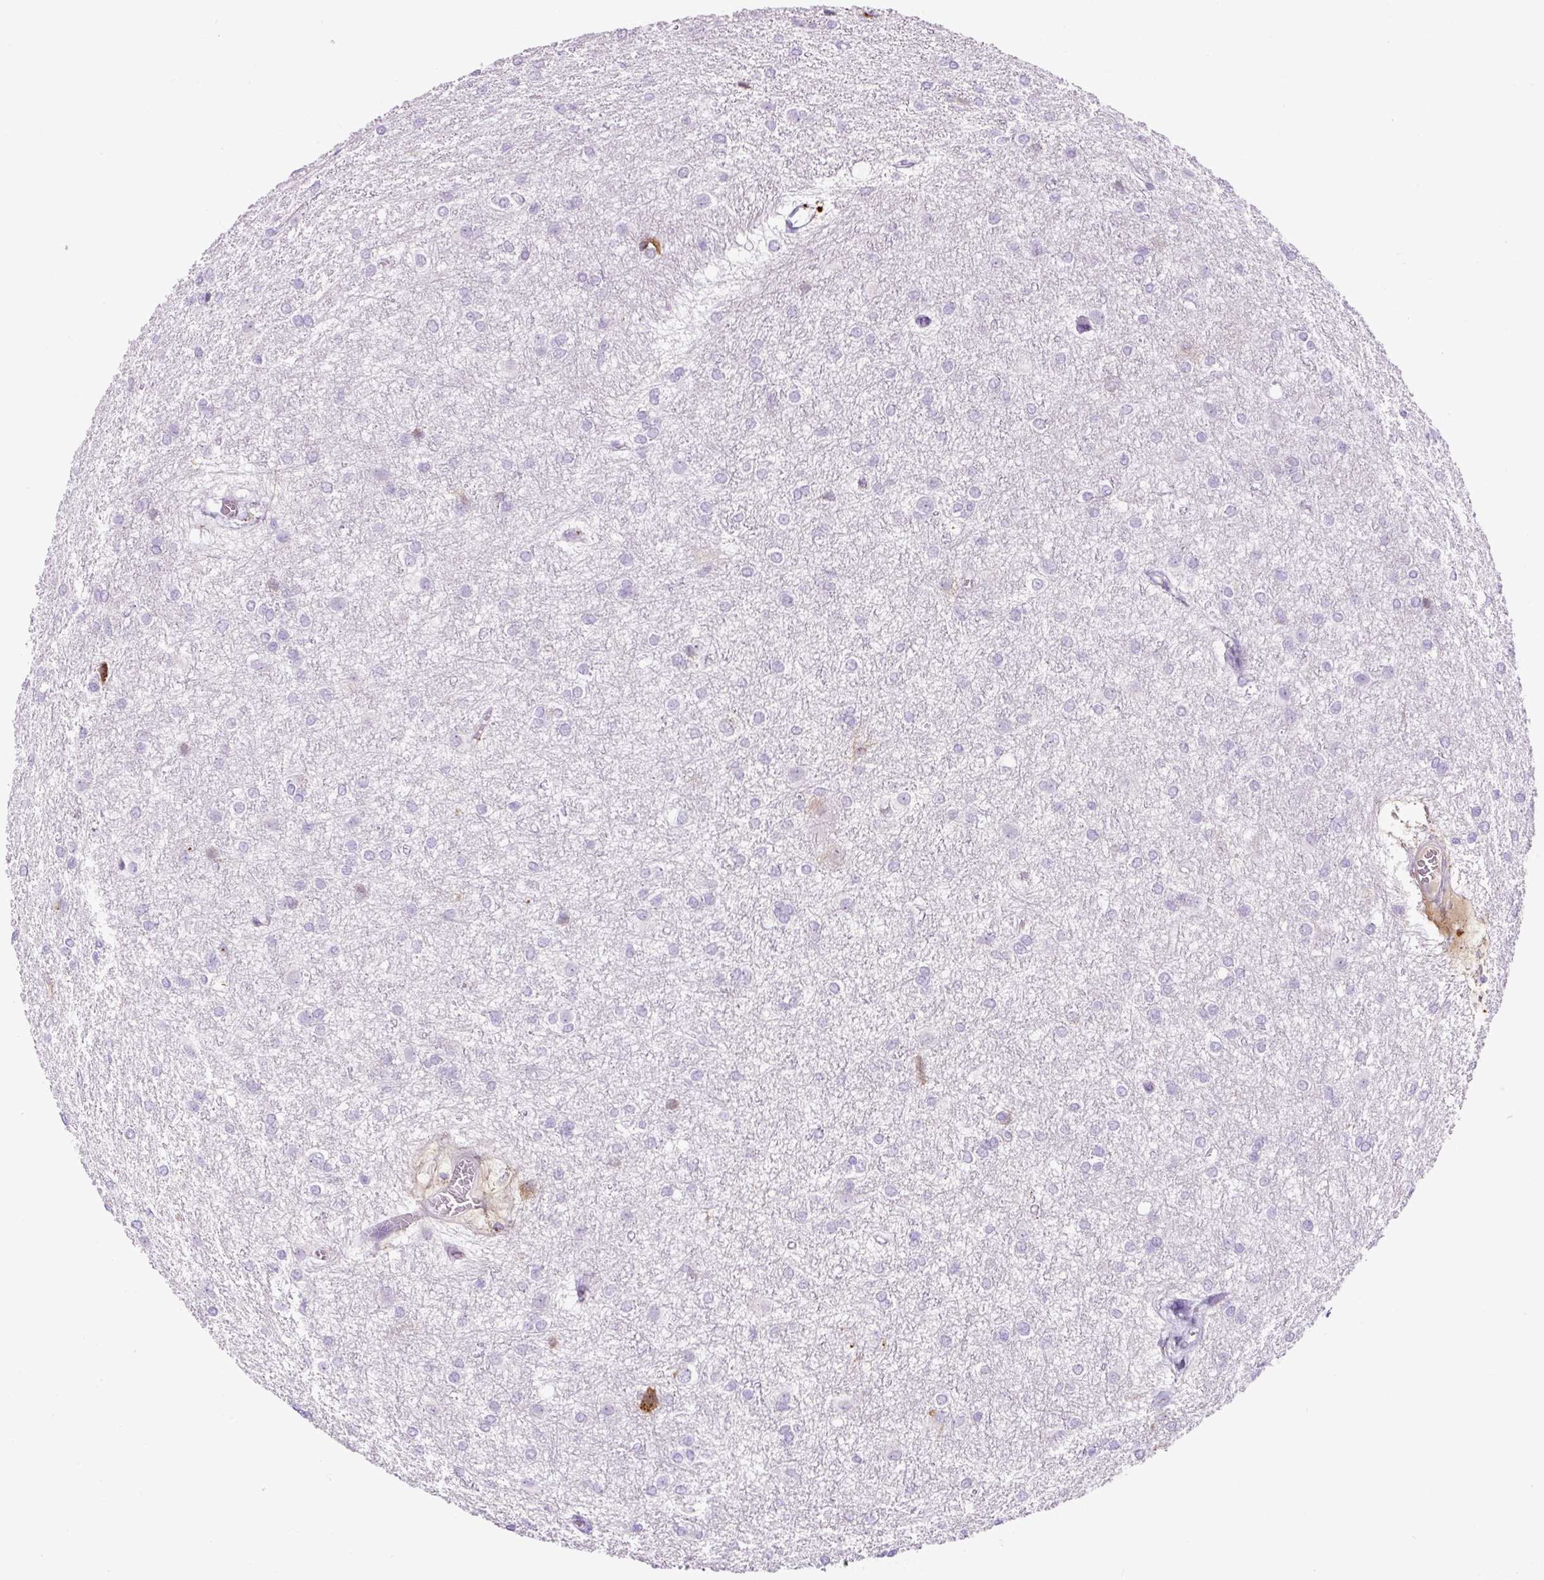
{"staining": {"intensity": "negative", "quantity": "none", "location": "none"}, "tissue": "glioma", "cell_type": "Tumor cells", "image_type": "cancer", "snomed": [{"axis": "morphology", "description": "Glioma, malignant, High grade"}, {"axis": "topography", "description": "Brain"}], "caption": "Immunohistochemical staining of malignant glioma (high-grade) reveals no significant expression in tumor cells.", "gene": "TMEM200B", "patient": {"sex": "female", "age": 50}}